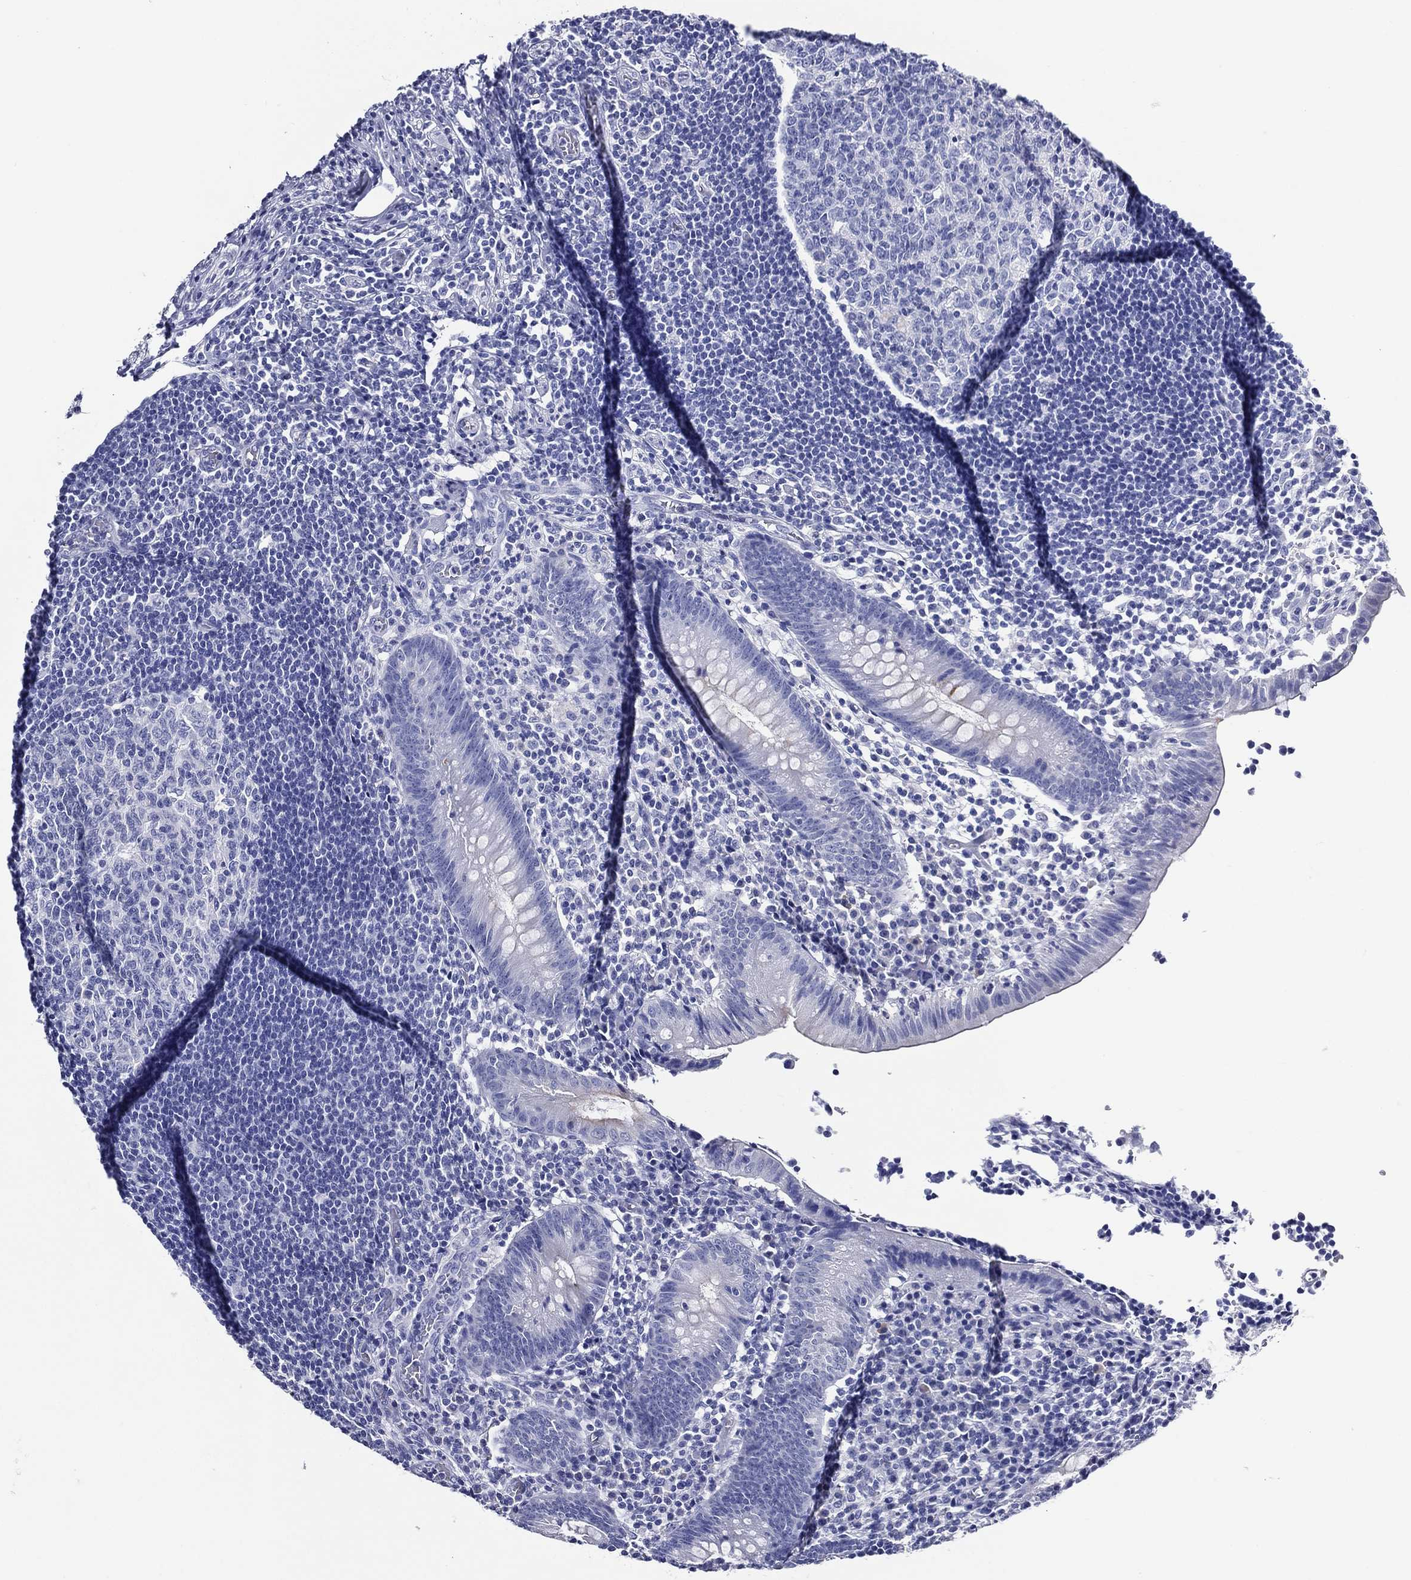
{"staining": {"intensity": "weak", "quantity": "<25%", "location": "cytoplasmic/membranous"}, "tissue": "appendix", "cell_type": "Glandular cells", "image_type": "normal", "snomed": [{"axis": "morphology", "description": "Normal tissue, NOS"}, {"axis": "topography", "description": "Appendix"}], "caption": "Glandular cells show no significant protein staining in benign appendix. Nuclei are stained in blue.", "gene": "ACE2", "patient": {"sex": "female", "age": 40}}